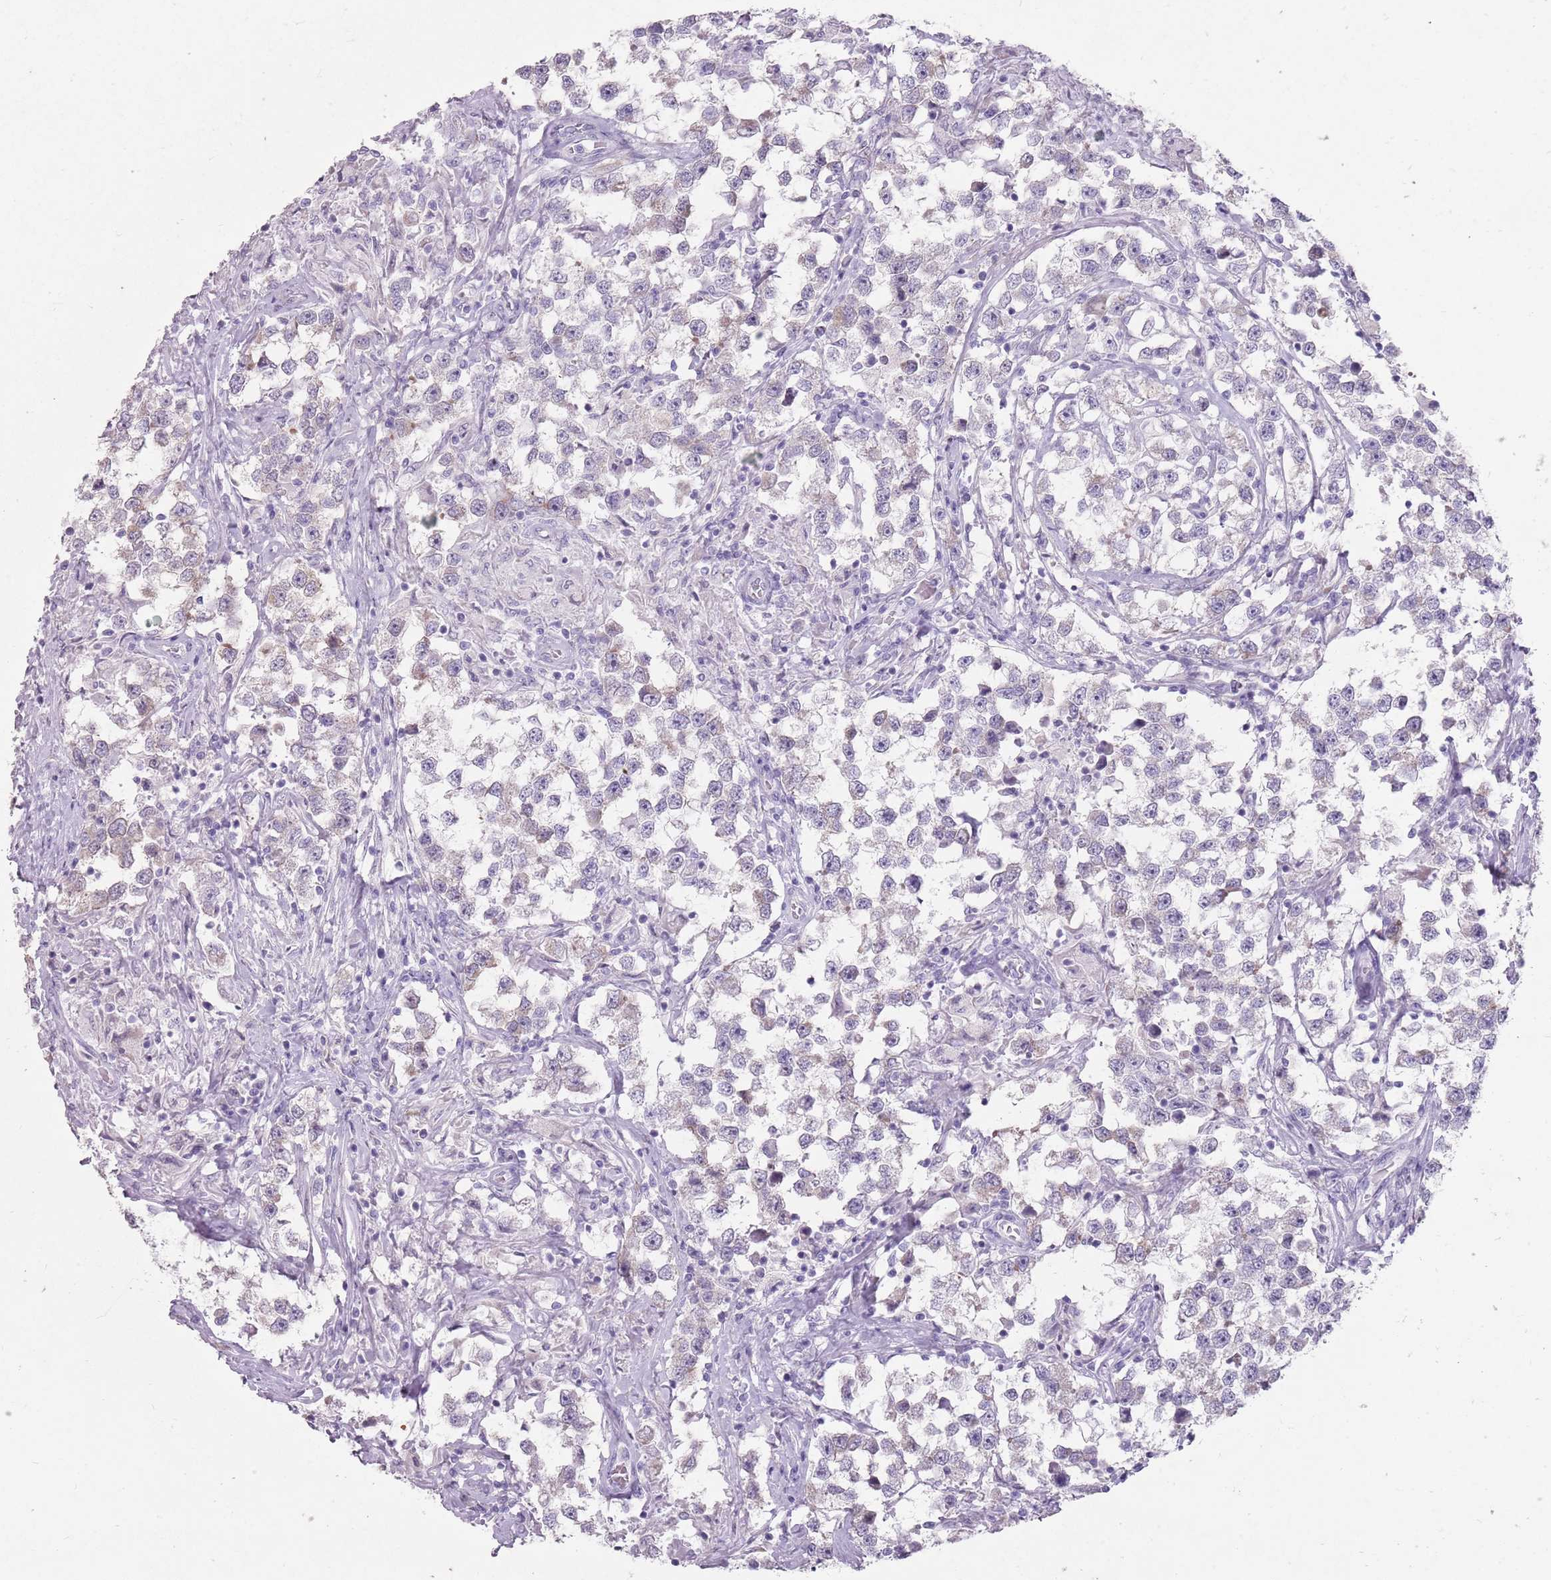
{"staining": {"intensity": "moderate", "quantity": "25%-75%", "location": "cytoplasmic/membranous"}, "tissue": "testis cancer", "cell_type": "Tumor cells", "image_type": "cancer", "snomed": [{"axis": "morphology", "description": "Seminoma, NOS"}, {"axis": "topography", "description": "Testis"}], "caption": "Protein positivity by IHC shows moderate cytoplasmic/membranous staining in about 25%-75% of tumor cells in testis cancer.", "gene": "DDX4", "patient": {"sex": "male", "age": 46}}